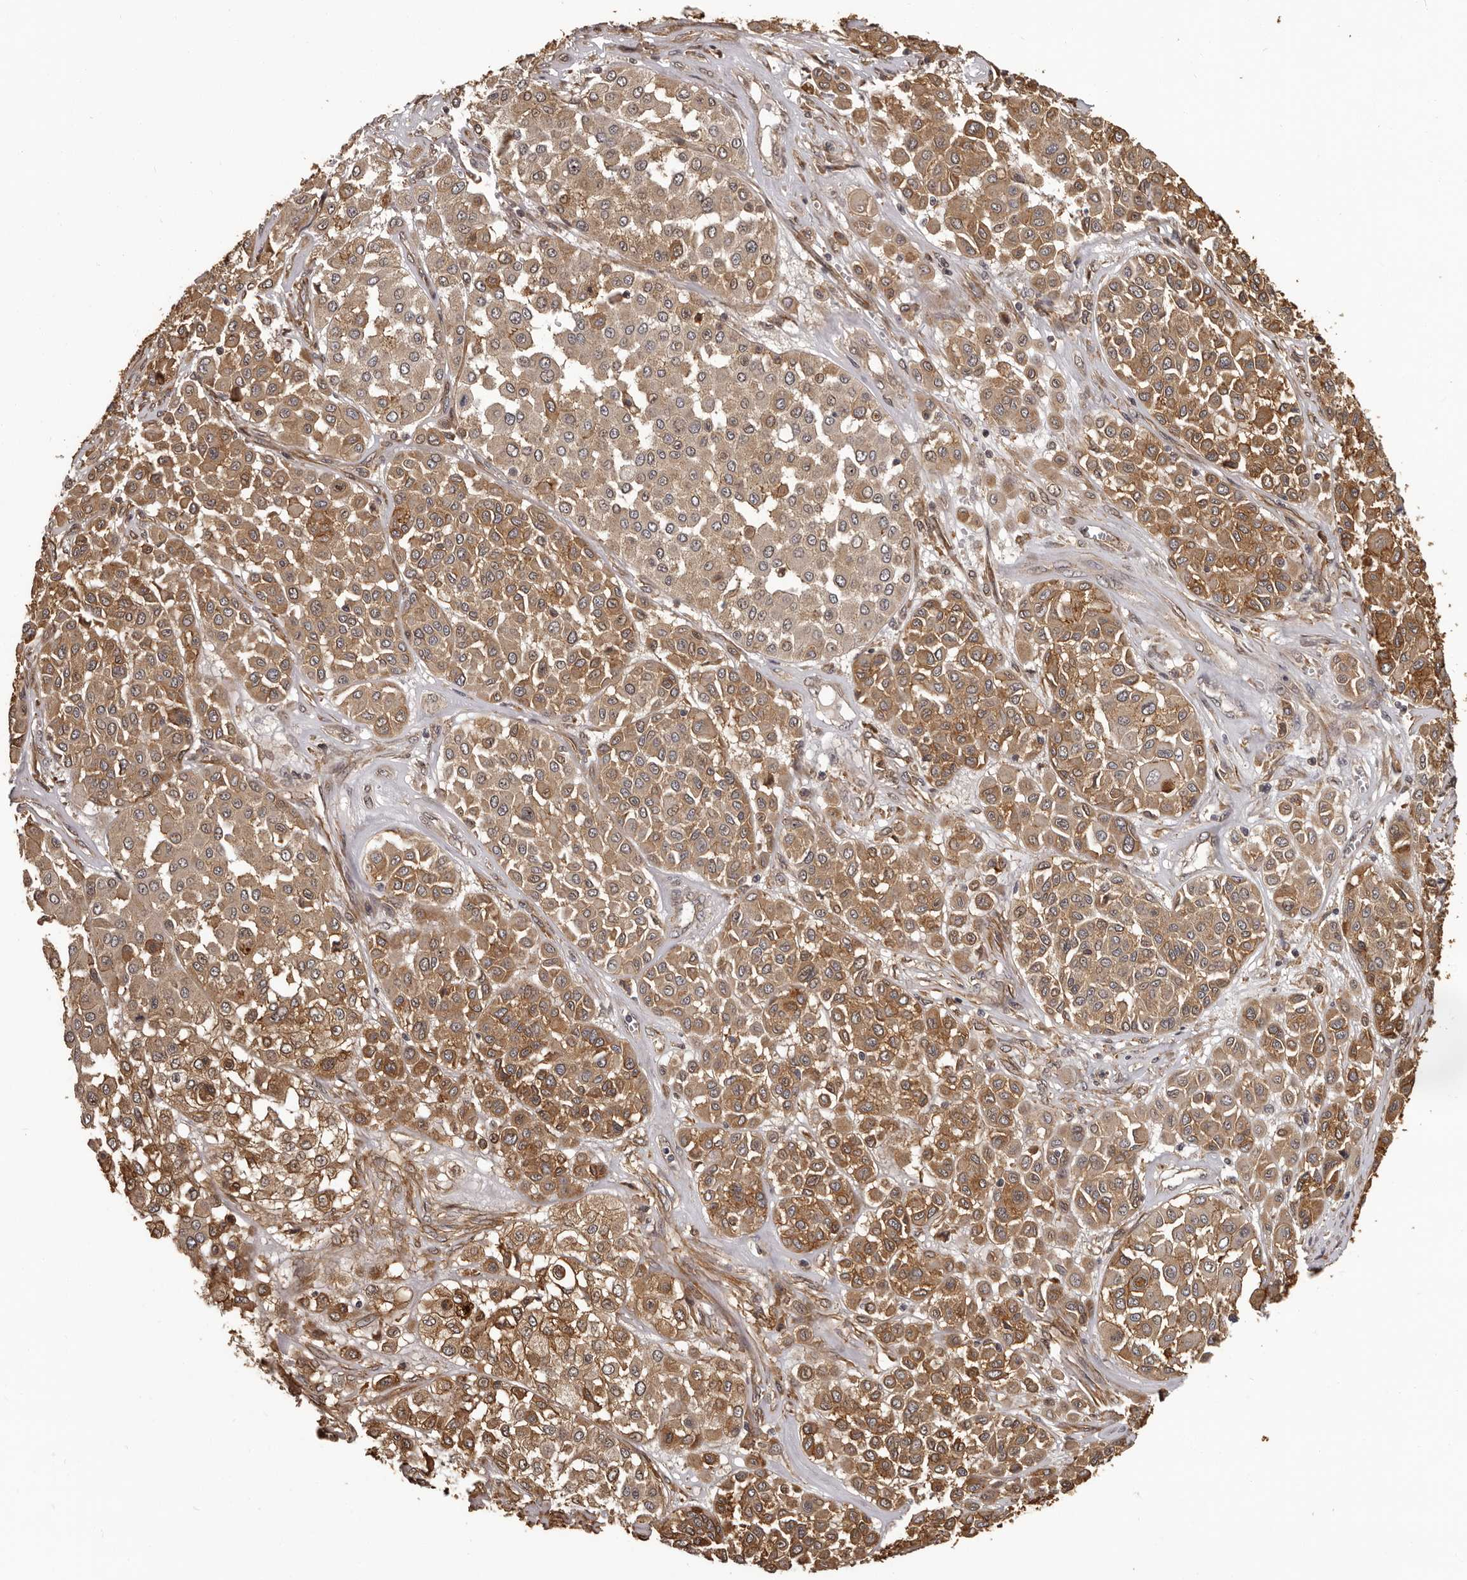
{"staining": {"intensity": "moderate", "quantity": ">75%", "location": "cytoplasmic/membranous"}, "tissue": "melanoma", "cell_type": "Tumor cells", "image_type": "cancer", "snomed": [{"axis": "morphology", "description": "Malignant melanoma, Metastatic site"}, {"axis": "topography", "description": "Soft tissue"}], "caption": "This is a photomicrograph of immunohistochemistry (IHC) staining of melanoma, which shows moderate staining in the cytoplasmic/membranous of tumor cells.", "gene": "SLITRK6", "patient": {"sex": "male", "age": 41}}